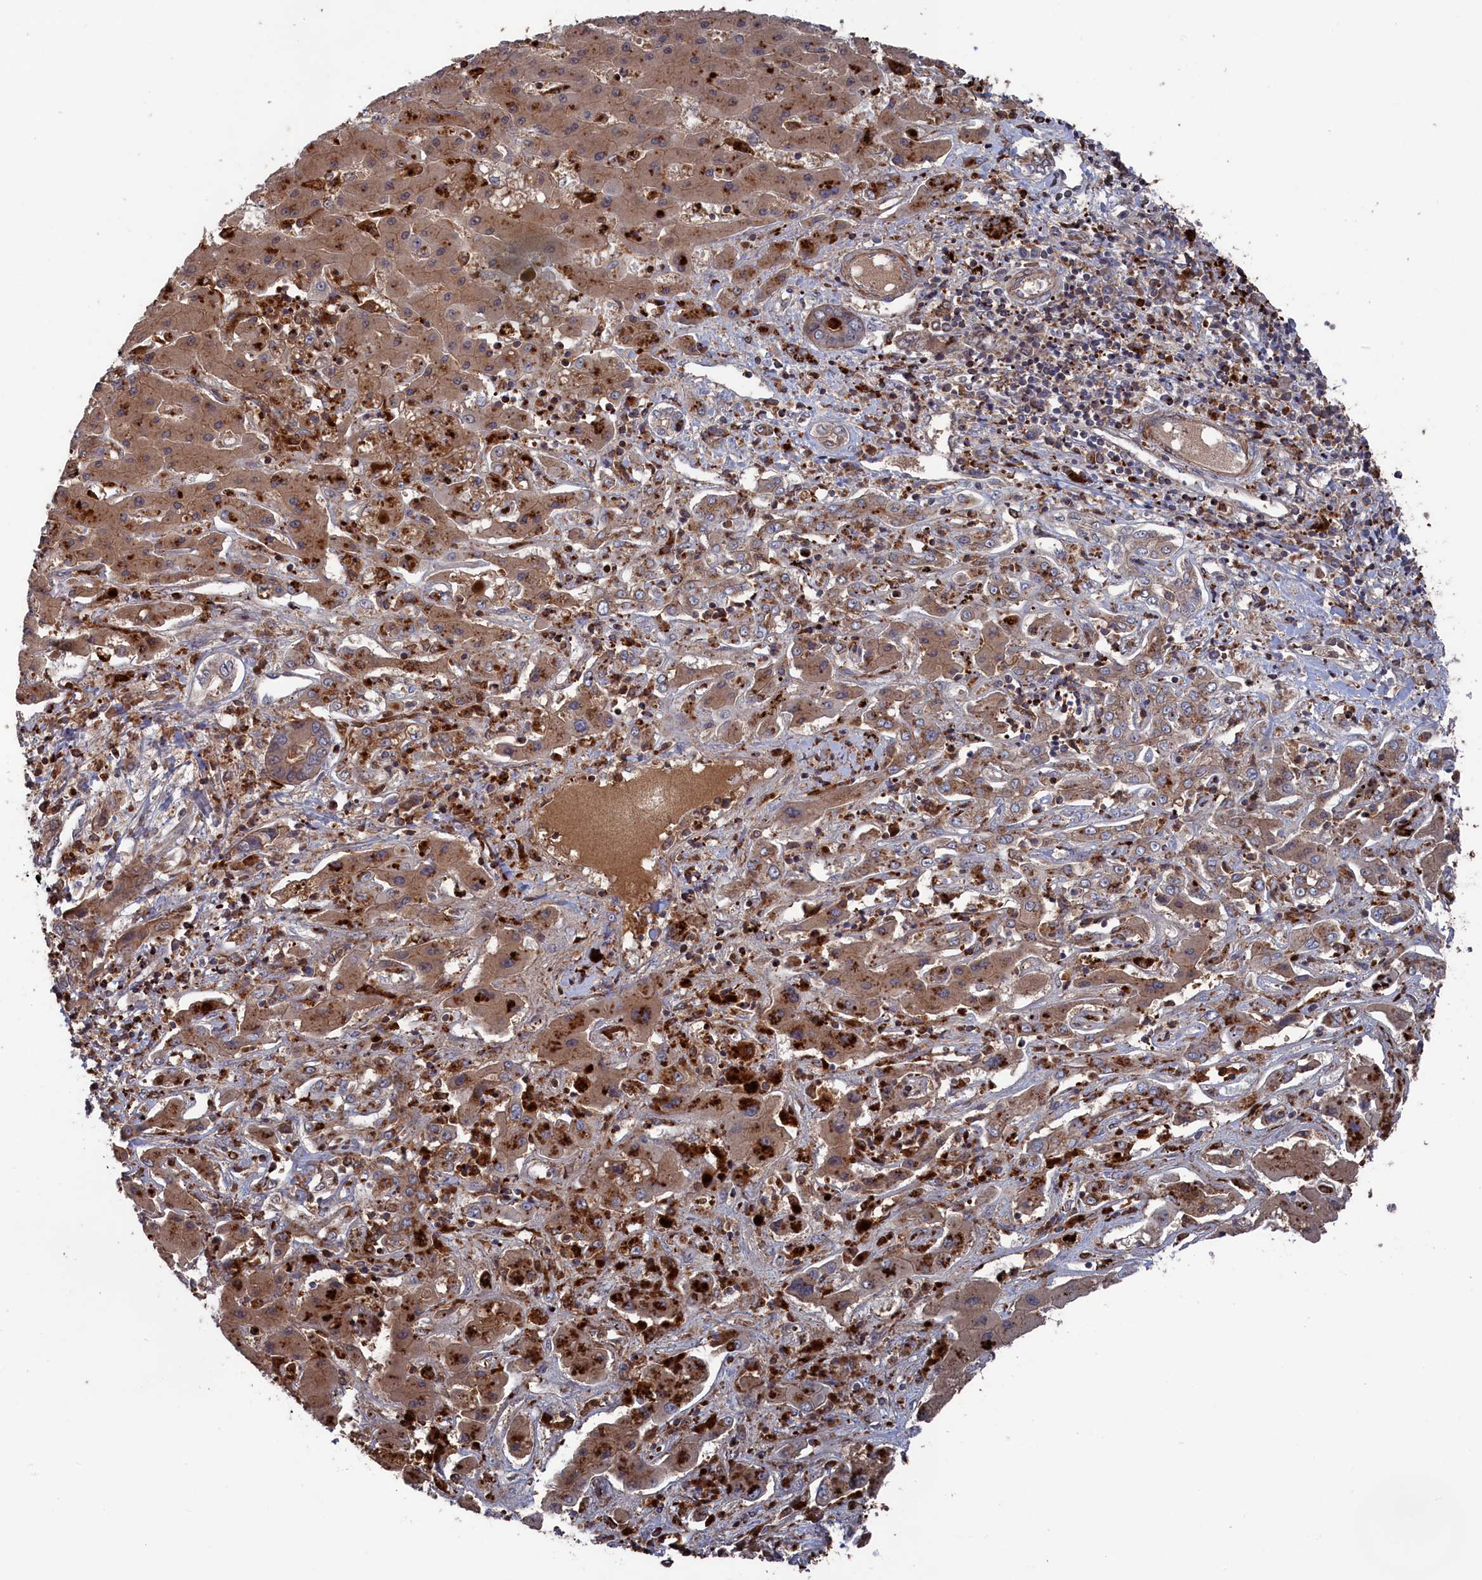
{"staining": {"intensity": "moderate", "quantity": ">75%", "location": "cytoplasmic/membranous"}, "tissue": "liver cancer", "cell_type": "Tumor cells", "image_type": "cancer", "snomed": [{"axis": "morphology", "description": "Cholangiocarcinoma"}, {"axis": "topography", "description": "Liver"}], "caption": "IHC of human liver cholangiocarcinoma exhibits medium levels of moderate cytoplasmic/membranous positivity in about >75% of tumor cells.", "gene": "PLA2G15", "patient": {"sex": "male", "age": 67}}